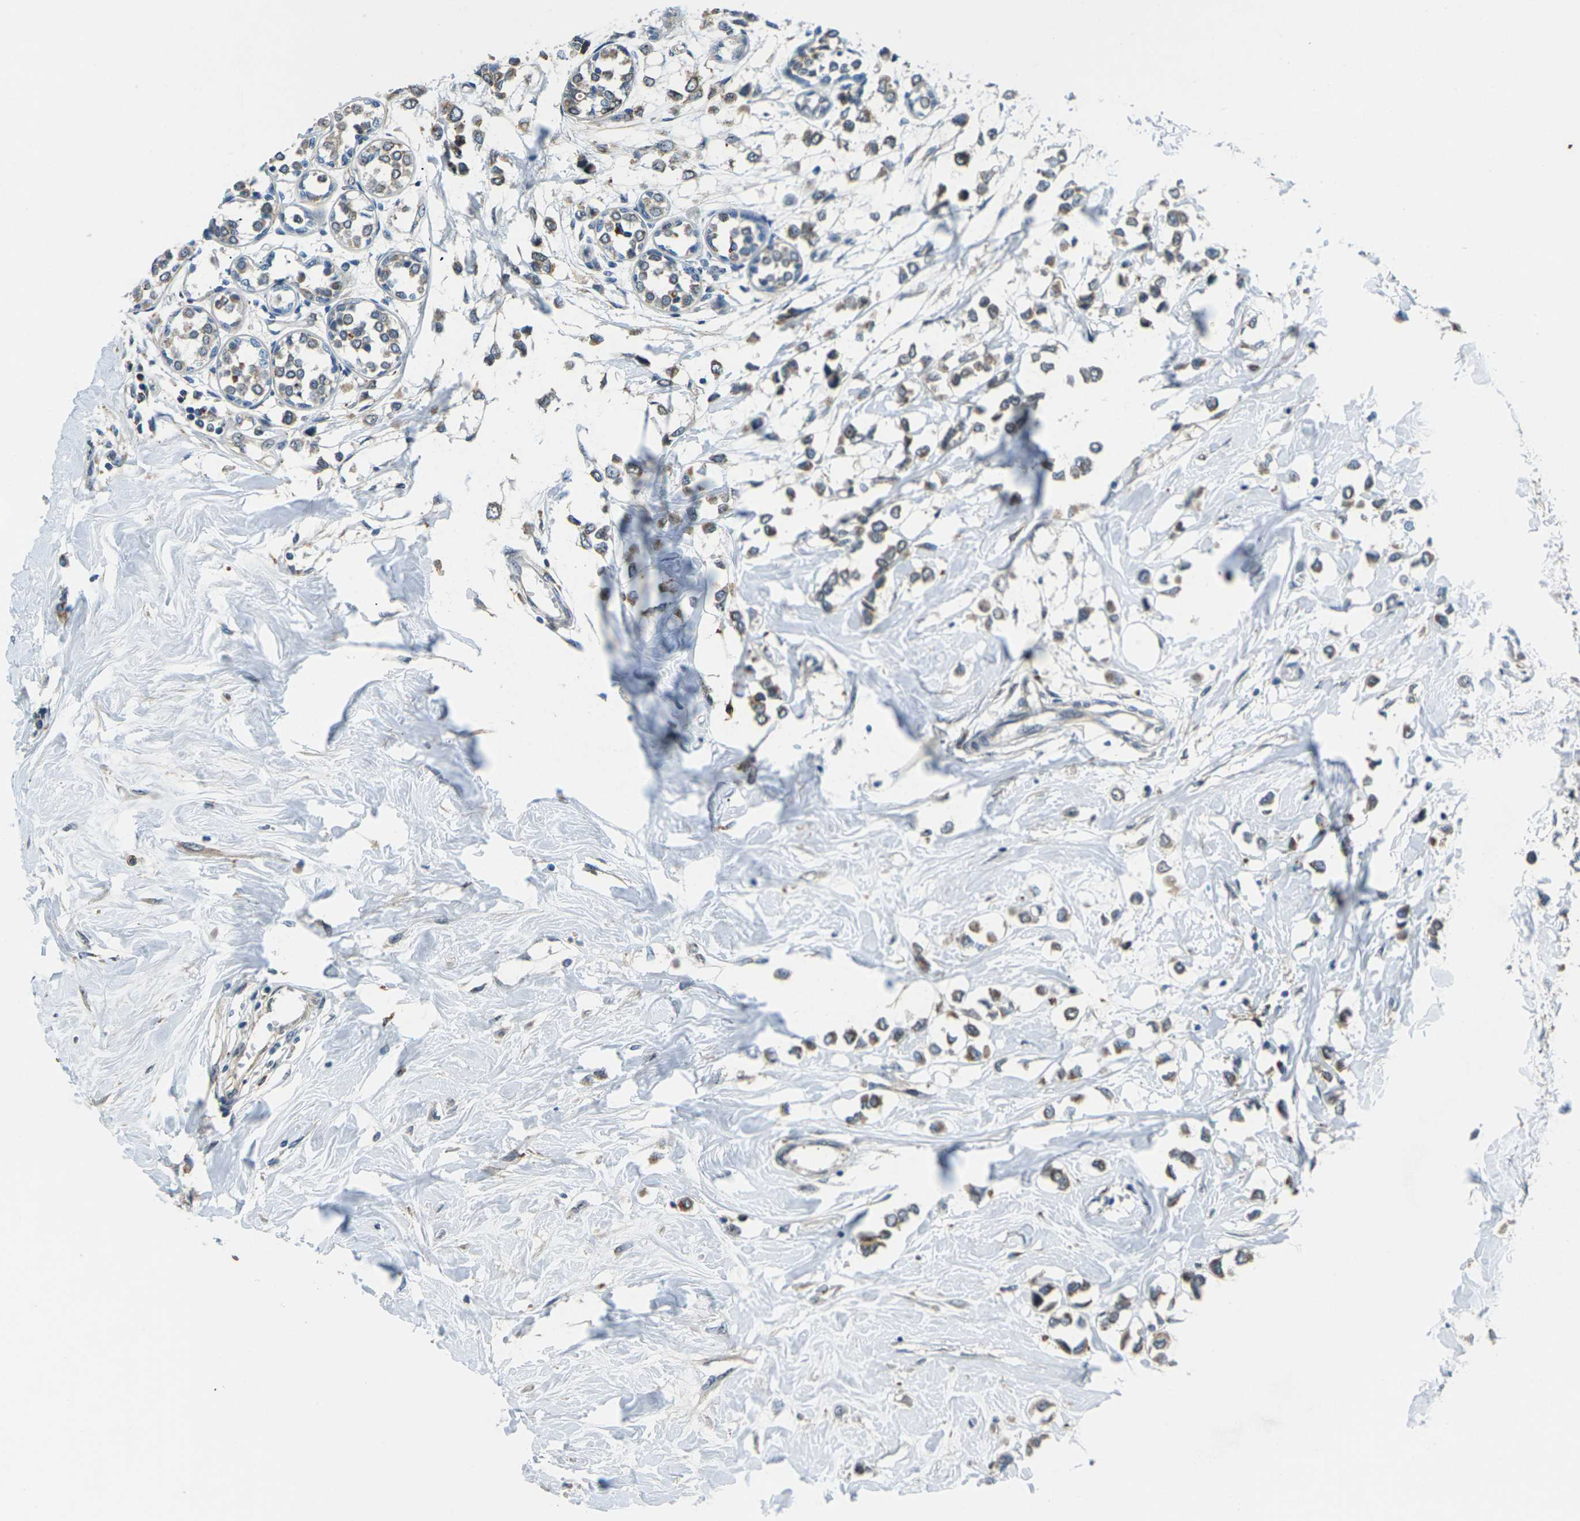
{"staining": {"intensity": "weak", "quantity": "25%-75%", "location": "cytoplasmic/membranous"}, "tissue": "breast cancer", "cell_type": "Tumor cells", "image_type": "cancer", "snomed": [{"axis": "morphology", "description": "Lobular carcinoma"}, {"axis": "topography", "description": "Breast"}], "caption": "Human breast cancer stained with a protein marker demonstrates weak staining in tumor cells.", "gene": "SLC31A2", "patient": {"sex": "female", "age": 51}}